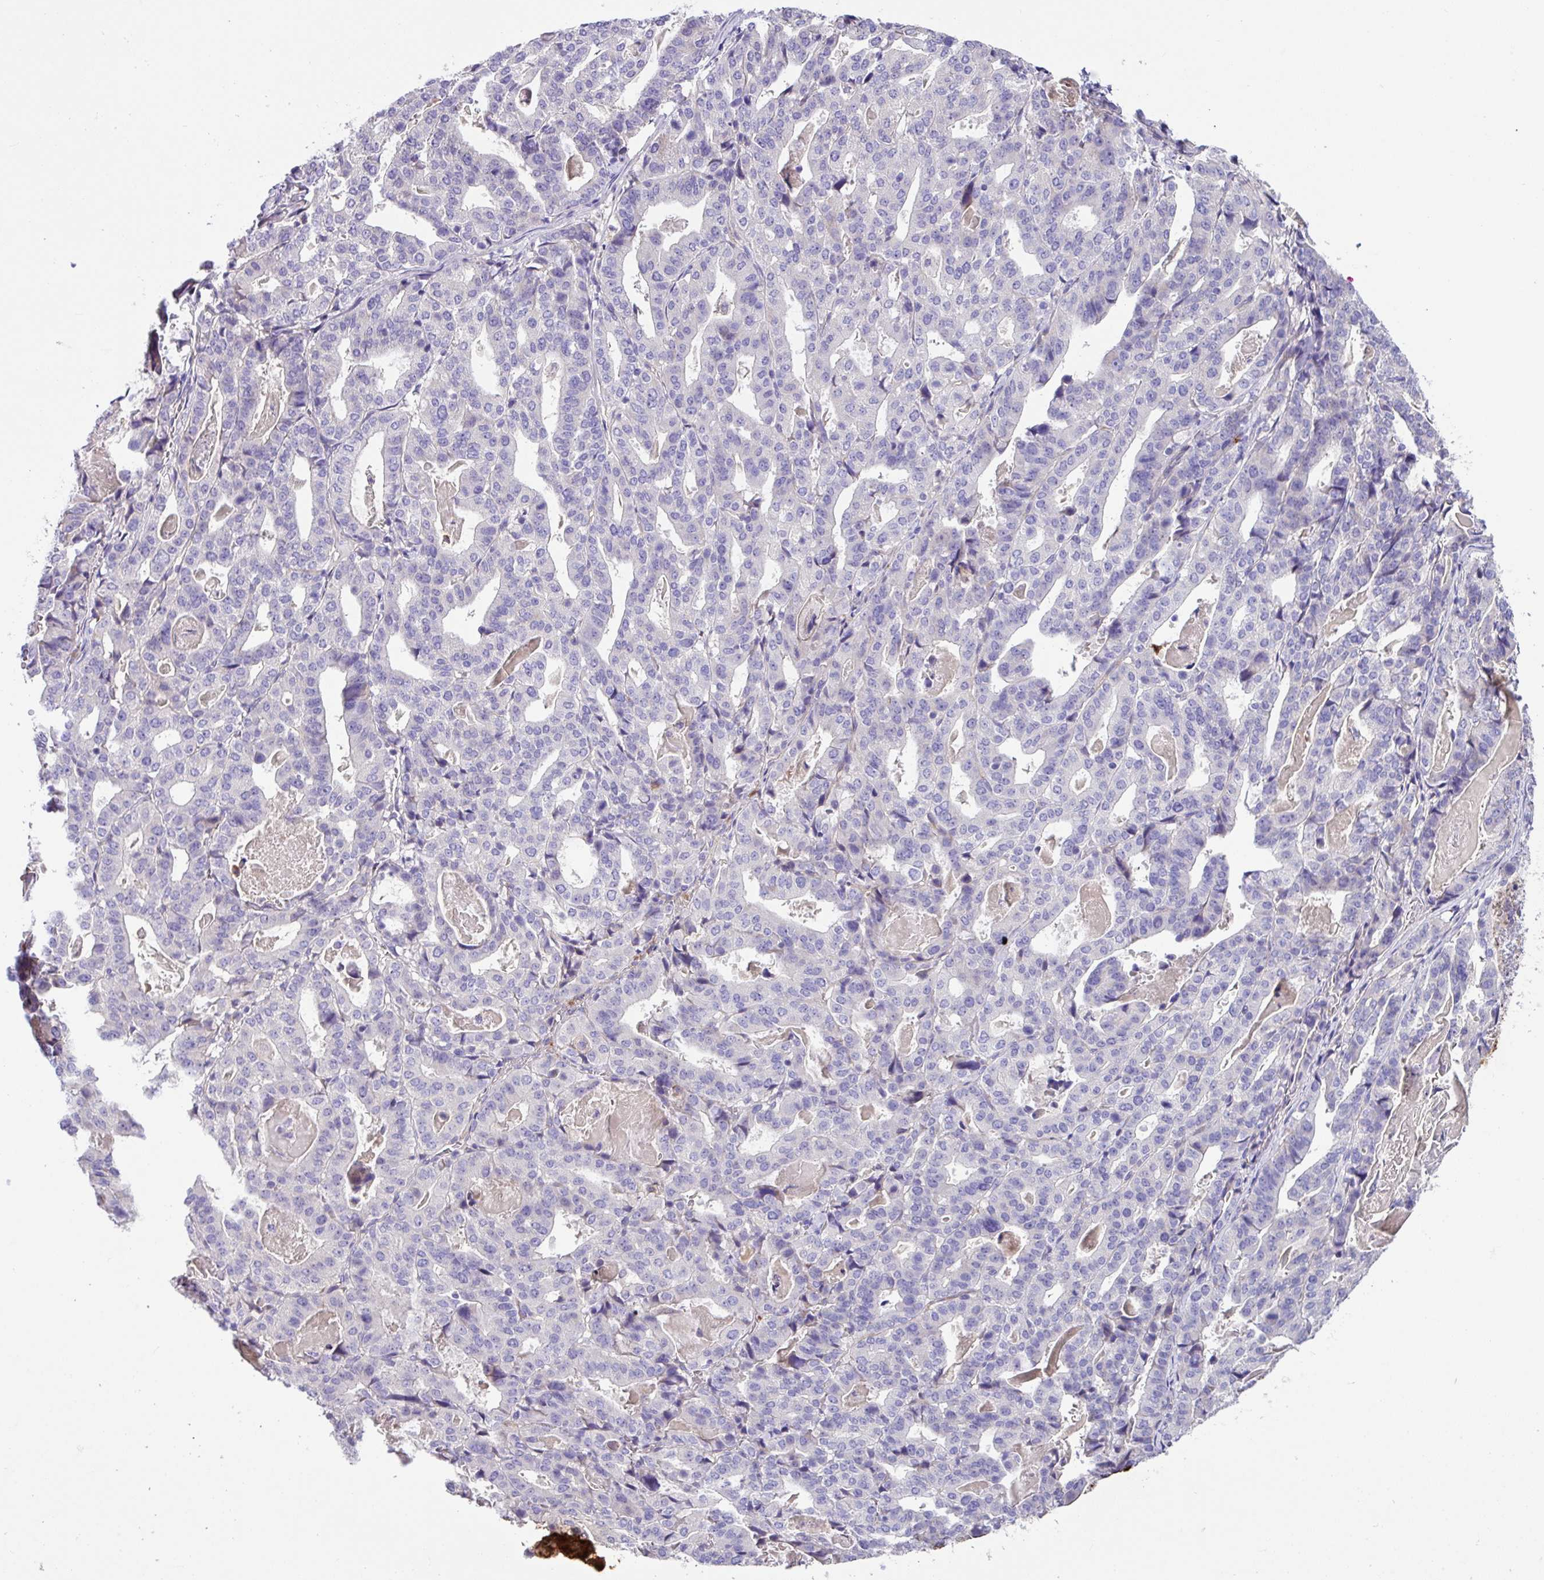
{"staining": {"intensity": "negative", "quantity": "none", "location": "none"}, "tissue": "stomach cancer", "cell_type": "Tumor cells", "image_type": "cancer", "snomed": [{"axis": "morphology", "description": "Adenocarcinoma, NOS"}, {"axis": "topography", "description": "Stomach"}], "caption": "There is no significant expression in tumor cells of stomach cancer.", "gene": "CRISP3", "patient": {"sex": "male", "age": 48}}